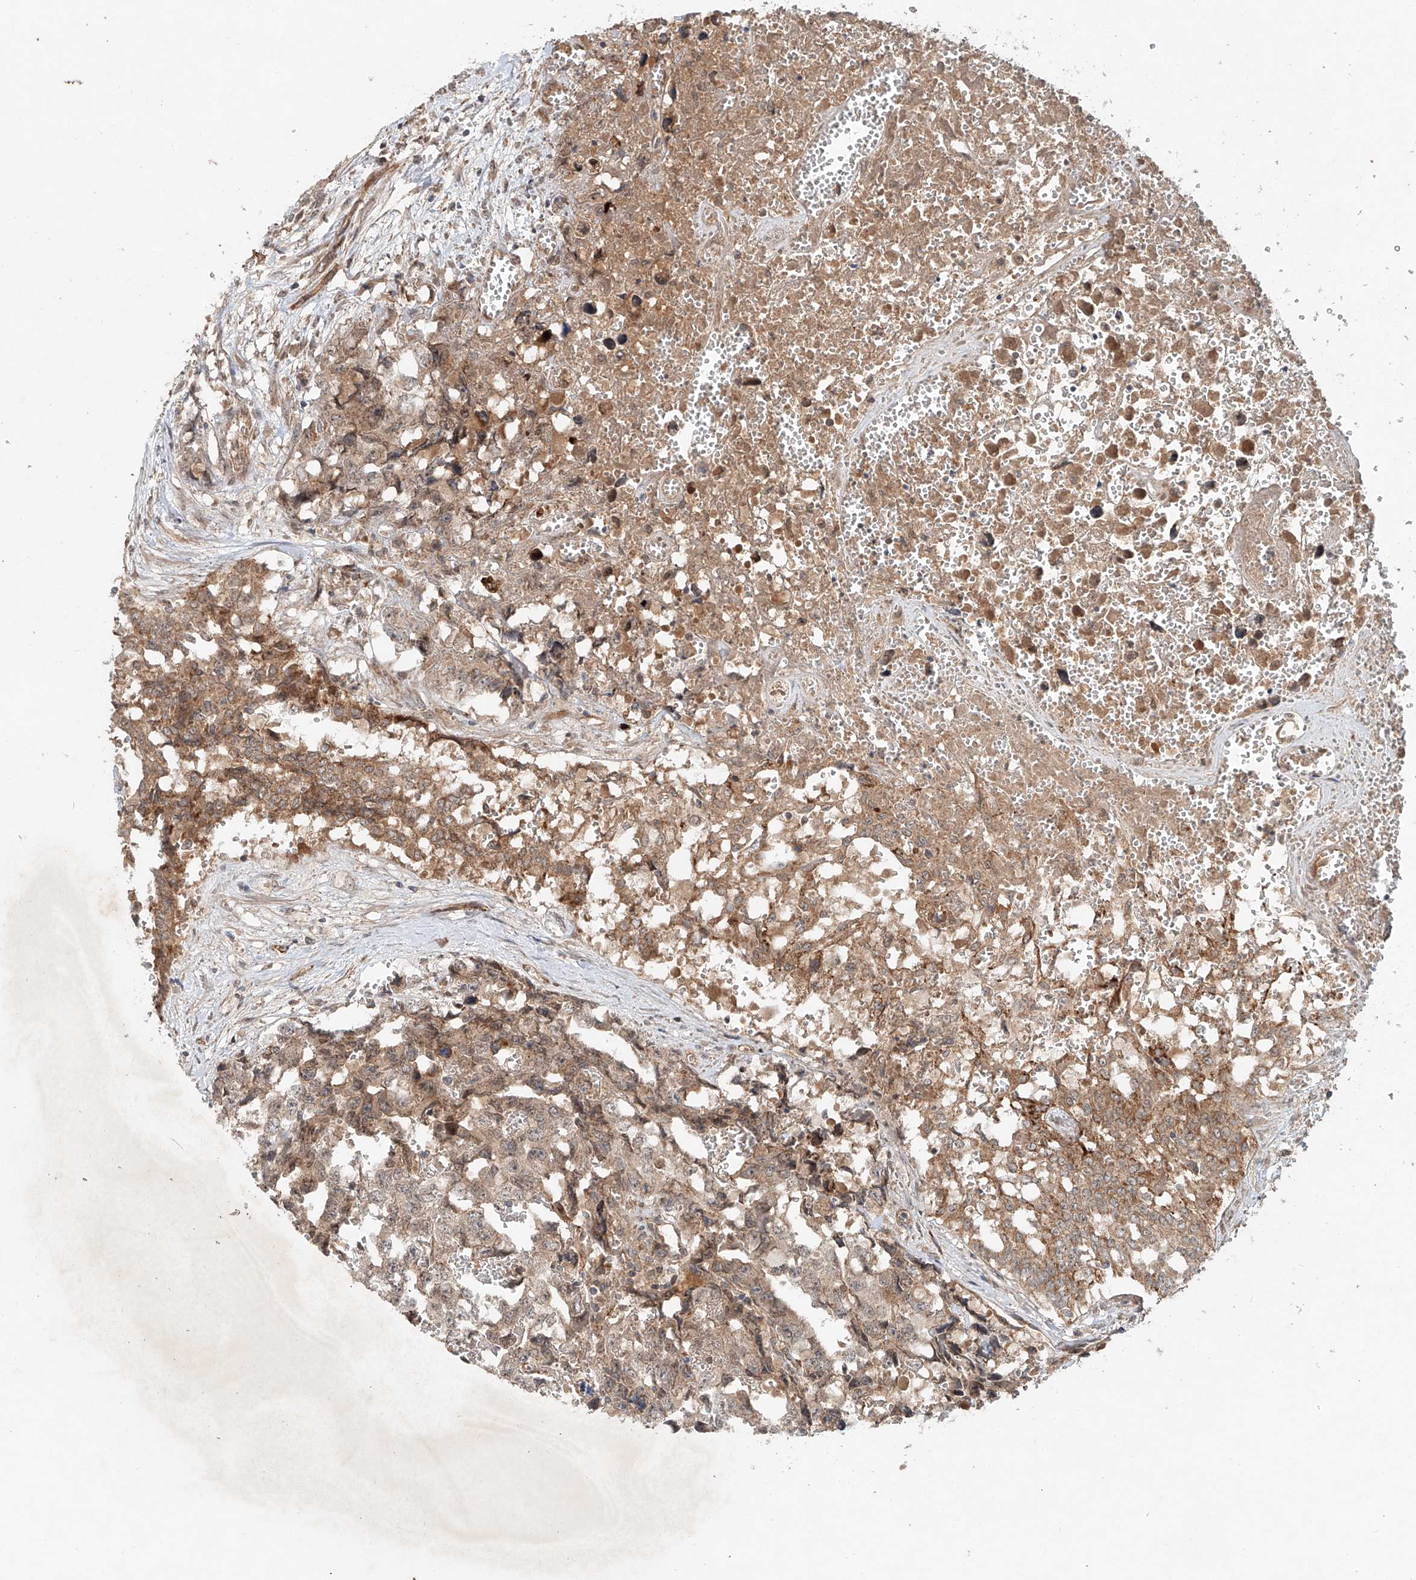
{"staining": {"intensity": "weak", "quantity": ">75%", "location": "cytoplasmic/membranous"}, "tissue": "testis cancer", "cell_type": "Tumor cells", "image_type": "cancer", "snomed": [{"axis": "morphology", "description": "Carcinoma, Embryonal, NOS"}, {"axis": "topography", "description": "Testis"}], "caption": "An immunohistochemistry photomicrograph of tumor tissue is shown. Protein staining in brown highlights weak cytoplasmic/membranous positivity in testis cancer (embryonal carcinoma) within tumor cells. (DAB = brown stain, brightfield microscopy at high magnification).", "gene": "IER5", "patient": {"sex": "male", "age": 31}}